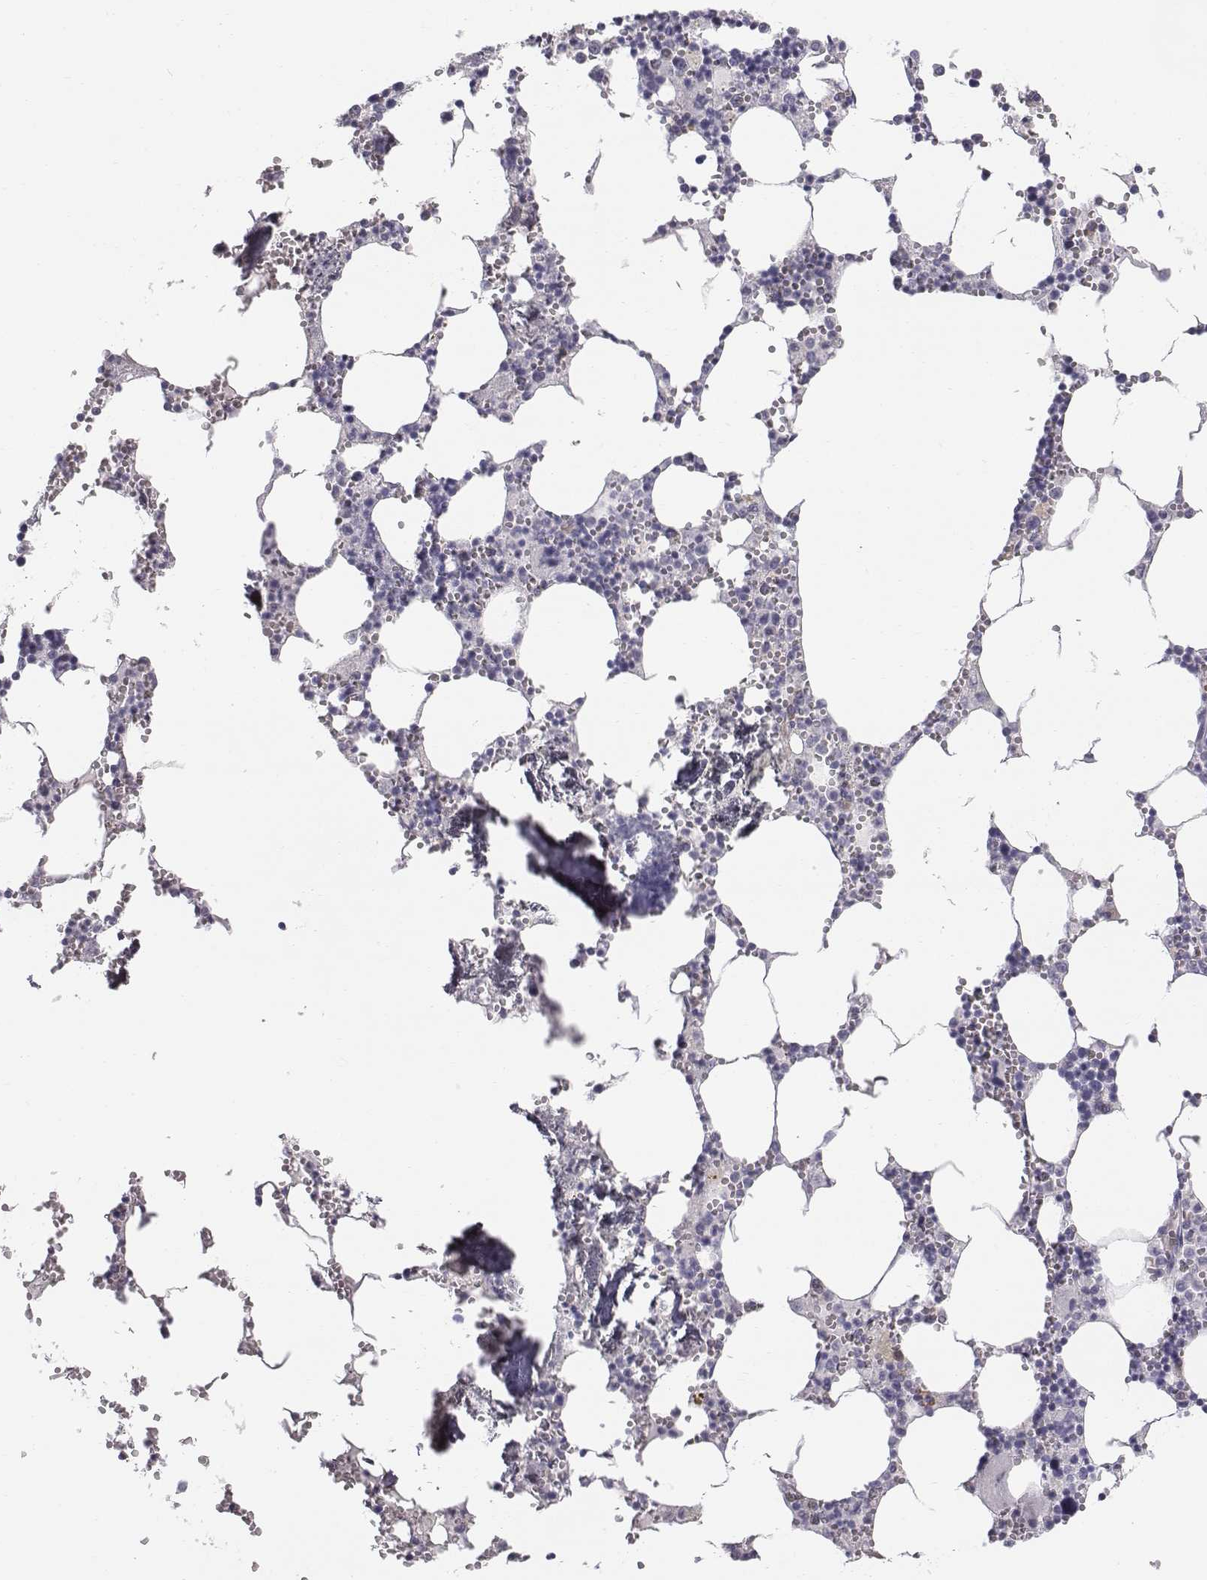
{"staining": {"intensity": "negative", "quantity": "none", "location": "none"}, "tissue": "bone marrow", "cell_type": "Hematopoietic cells", "image_type": "normal", "snomed": [{"axis": "morphology", "description": "Normal tissue, NOS"}, {"axis": "topography", "description": "Bone marrow"}], "caption": "Hematopoietic cells show no significant protein expression in unremarkable bone marrow. The staining was performed using DAB to visualize the protein expression in brown, while the nuclei were stained in blue with hematoxylin (Magnification: 20x).", "gene": "C6orf58", "patient": {"sex": "male", "age": 54}}